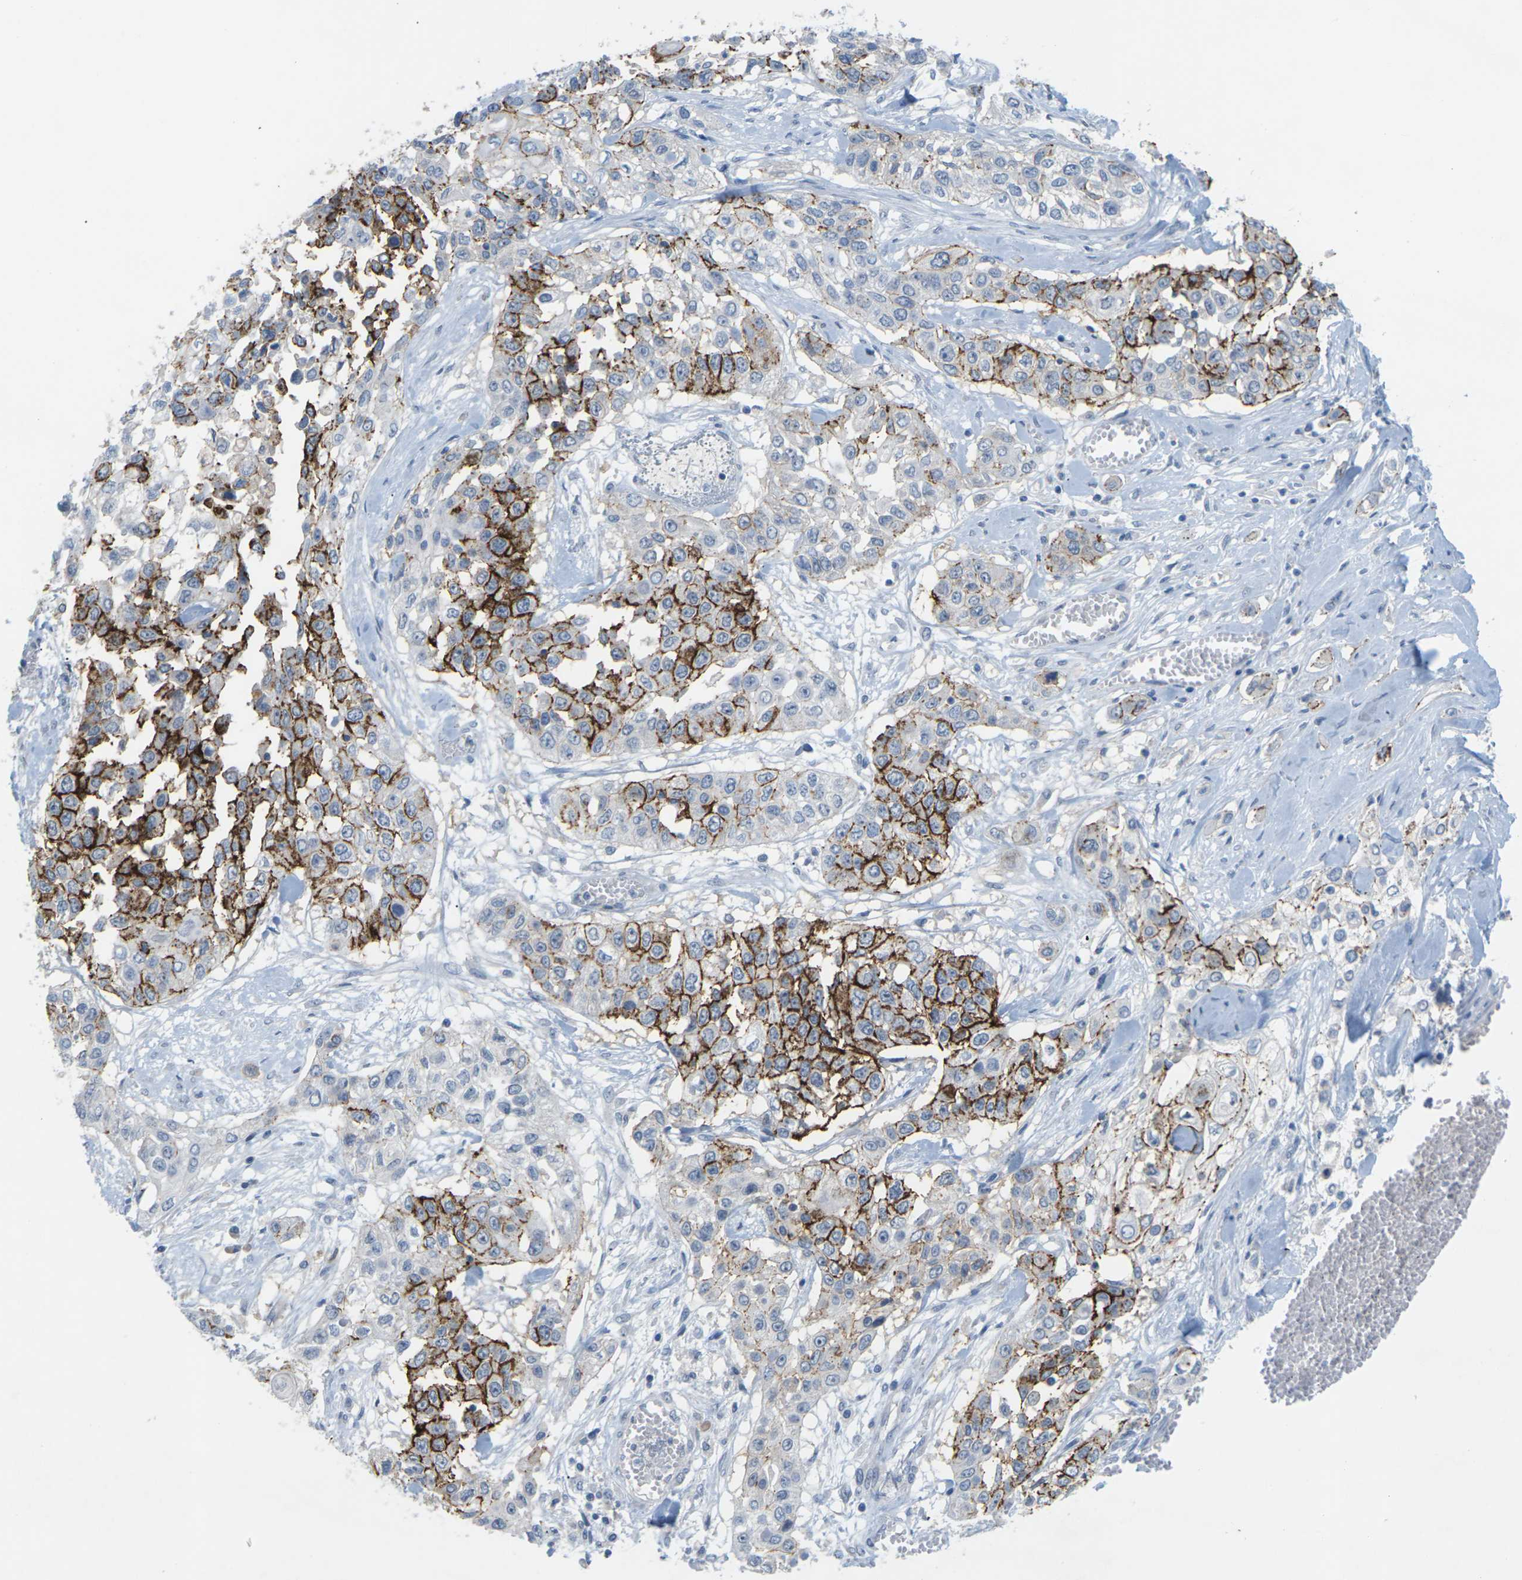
{"staining": {"intensity": "strong", "quantity": "25%-75%", "location": "cytoplasmic/membranous"}, "tissue": "lung cancer", "cell_type": "Tumor cells", "image_type": "cancer", "snomed": [{"axis": "morphology", "description": "Squamous cell carcinoma, NOS"}, {"axis": "topography", "description": "Lung"}], "caption": "Protein expression analysis of squamous cell carcinoma (lung) exhibits strong cytoplasmic/membranous expression in approximately 25%-75% of tumor cells.", "gene": "CLDN3", "patient": {"sex": "male", "age": 71}}